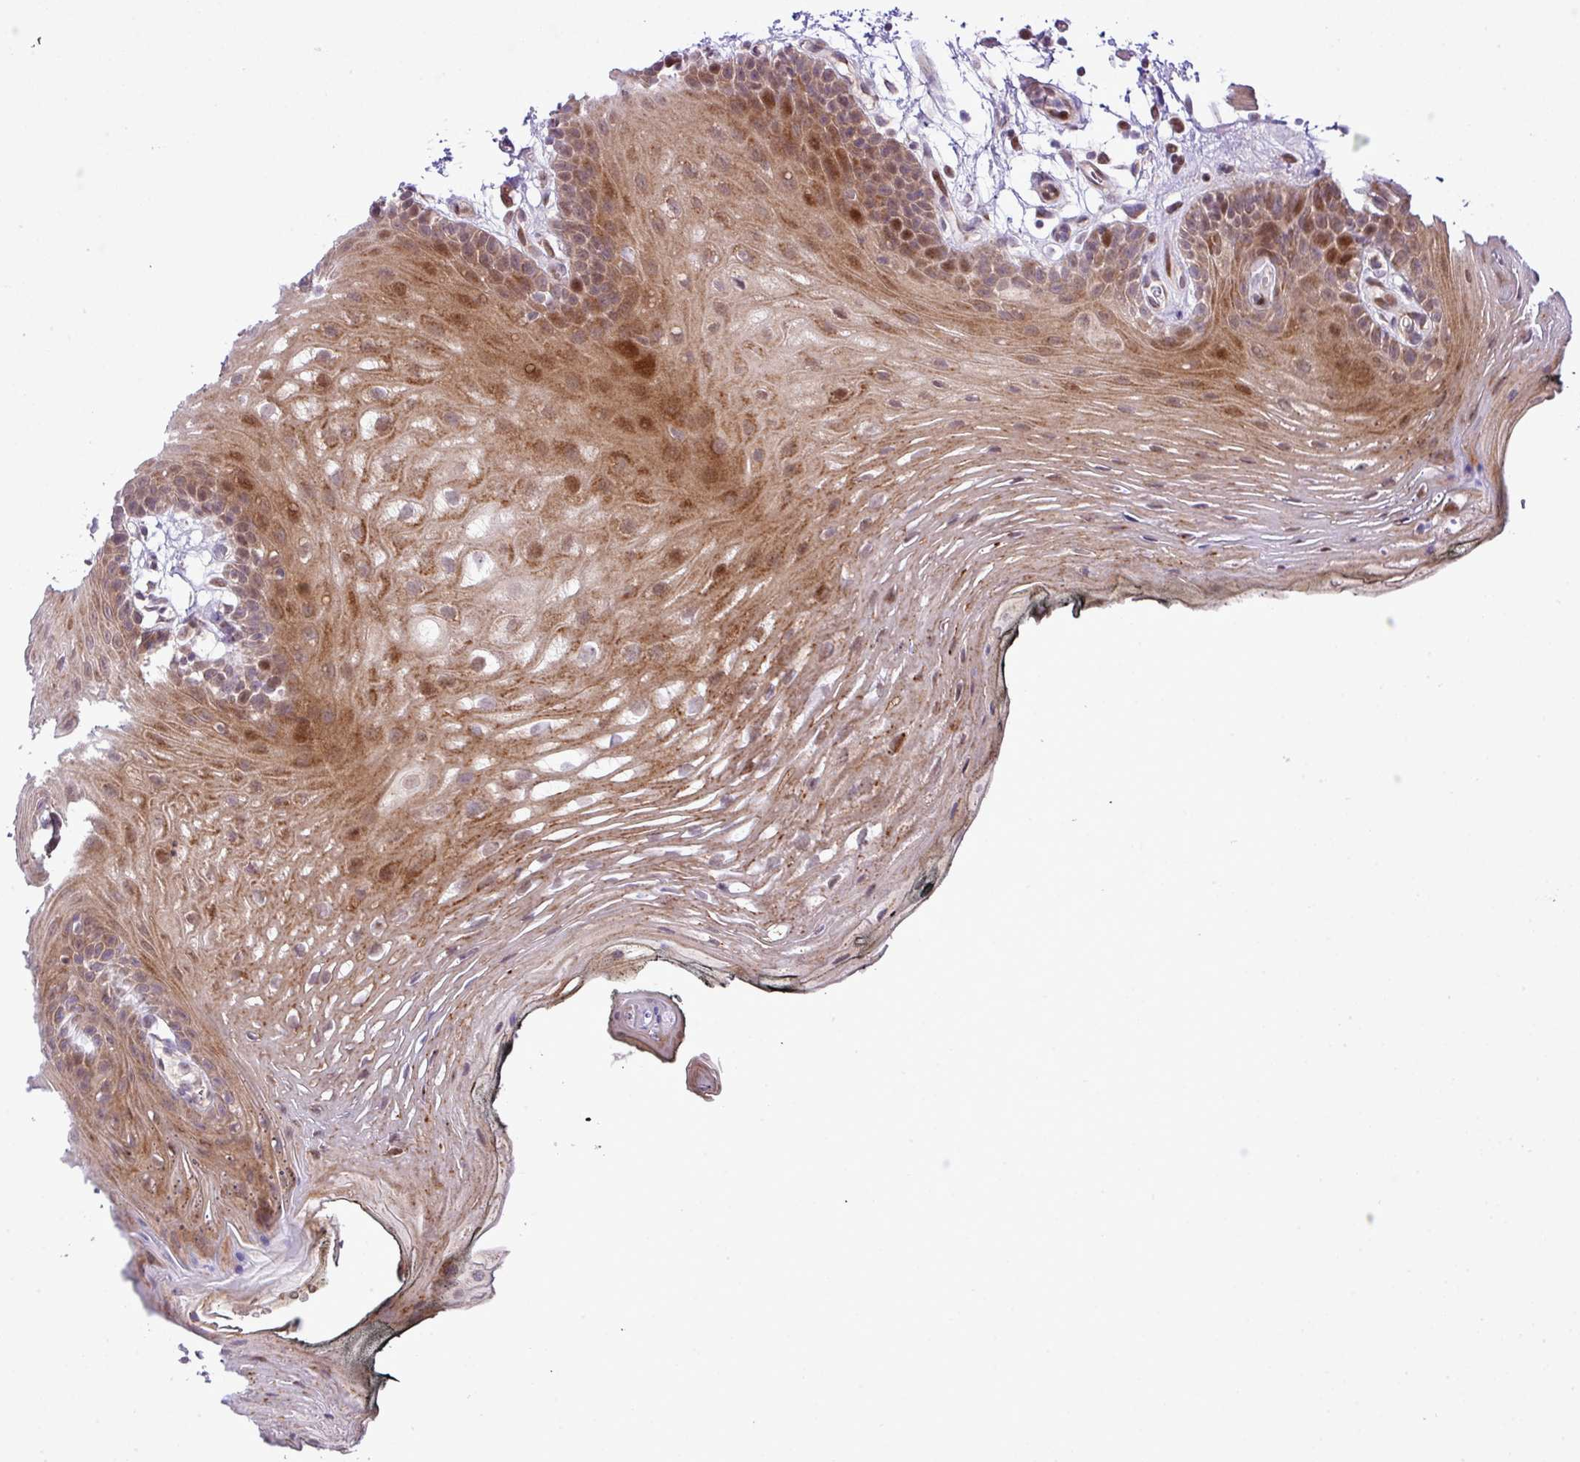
{"staining": {"intensity": "moderate", "quantity": ">75%", "location": "cytoplasmic/membranous,nuclear"}, "tissue": "oral mucosa", "cell_type": "Squamous epithelial cells", "image_type": "normal", "snomed": [{"axis": "morphology", "description": "Normal tissue, NOS"}, {"axis": "topography", "description": "Oral tissue"}, {"axis": "topography", "description": "Tounge, NOS"}], "caption": "IHC micrograph of unremarkable oral mucosa: oral mucosa stained using IHC shows medium levels of moderate protein expression localized specifically in the cytoplasmic/membranous,nuclear of squamous epithelial cells, appearing as a cytoplasmic/membranous,nuclear brown color.", "gene": "B3GNT9", "patient": {"sex": "female", "age": 81}}